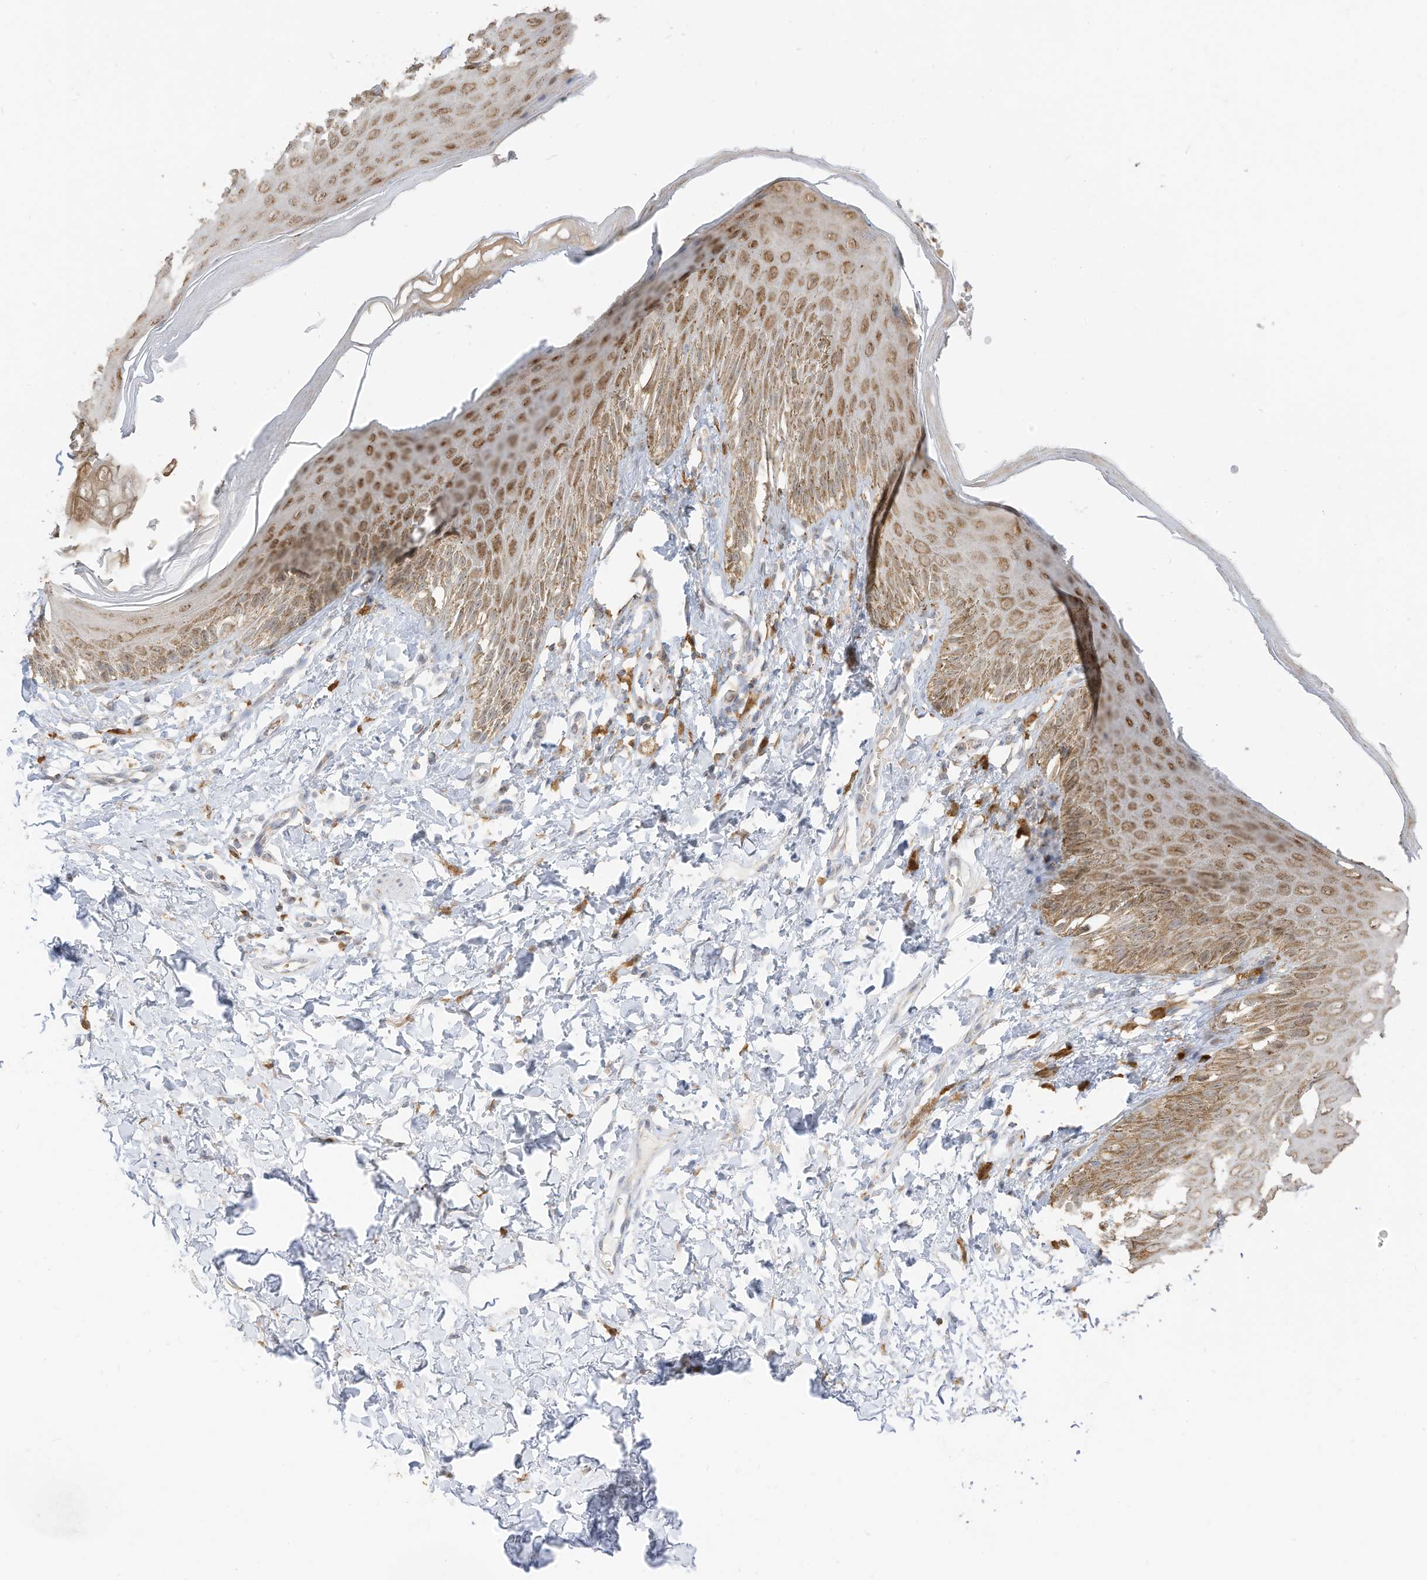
{"staining": {"intensity": "moderate", "quantity": ">75%", "location": "cytoplasmic/membranous,nuclear"}, "tissue": "skin", "cell_type": "Epidermal cells", "image_type": "normal", "snomed": [{"axis": "morphology", "description": "Normal tissue, NOS"}, {"axis": "topography", "description": "Anal"}], "caption": "Immunohistochemical staining of unremarkable human skin shows moderate cytoplasmic/membranous,nuclear protein positivity in about >75% of epidermal cells.", "gene": "MTUS2", "patient": {"sex": "male", "age": 44}}